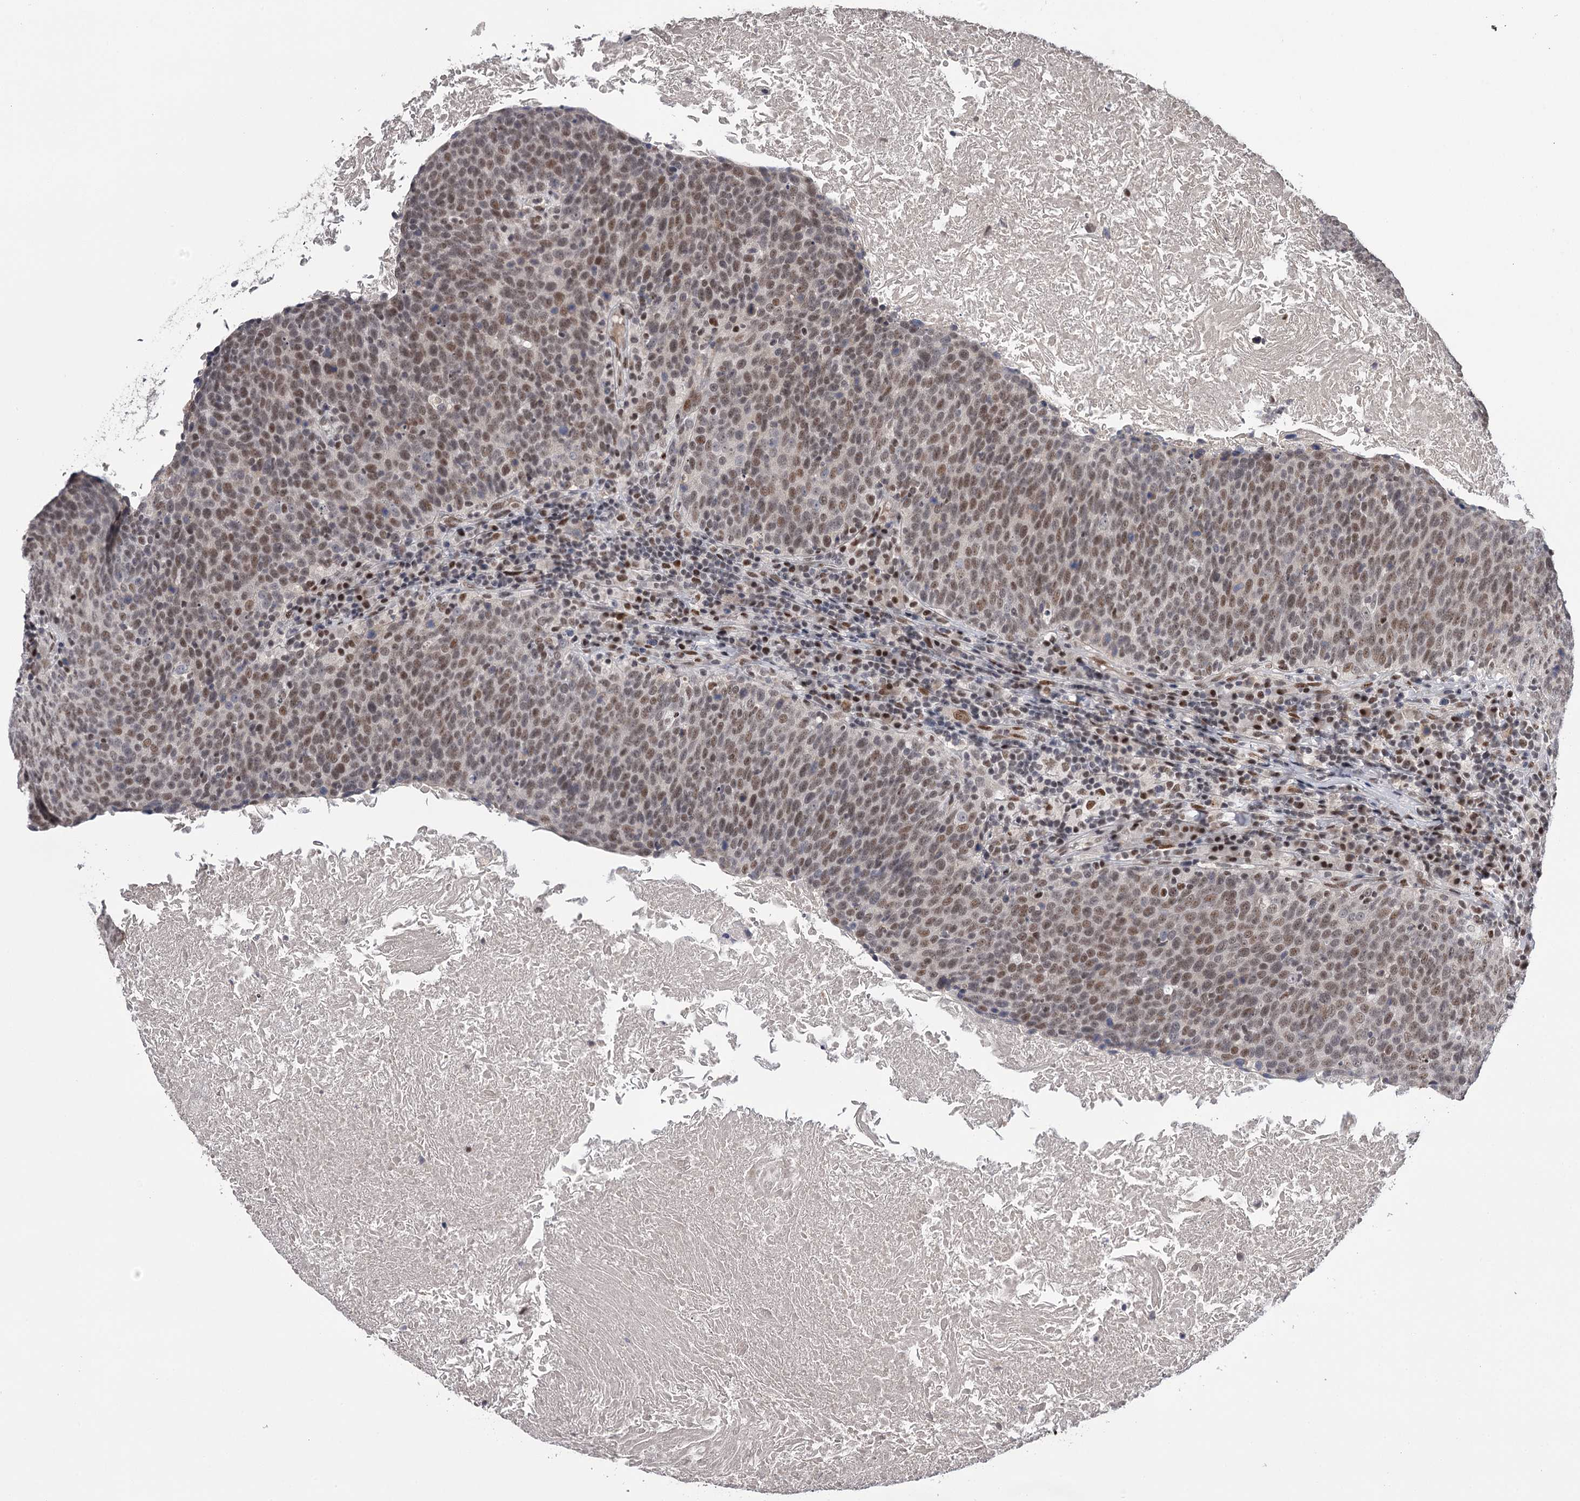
{"staining": {"intensity": "moderate", "quantity": ">75%", "location": "nuclear"}, "tissue": "head and neck cancer", "cell_type": "Tumor cells", "image_type": "cancer", "snomed": [{"axis": "morphology", "description": "Squamous cell carcinoma, NOS"}, {"axis": "morphology", "description": "Squamous cell carcinoma, metastatic, NOS"}, {"axis": "topography", "description": "Lymph node"}, {"axis": "topography", "description": "Head-Neck"}], "caption": "Brown immunohistochemical staining in human squamous cell carcinoma (head and neck) reveals moderate nuclear expression in approximately >75% of tumor cells.", "gene": "TTC33", "patient": {"sex": "male", "age": 62}}